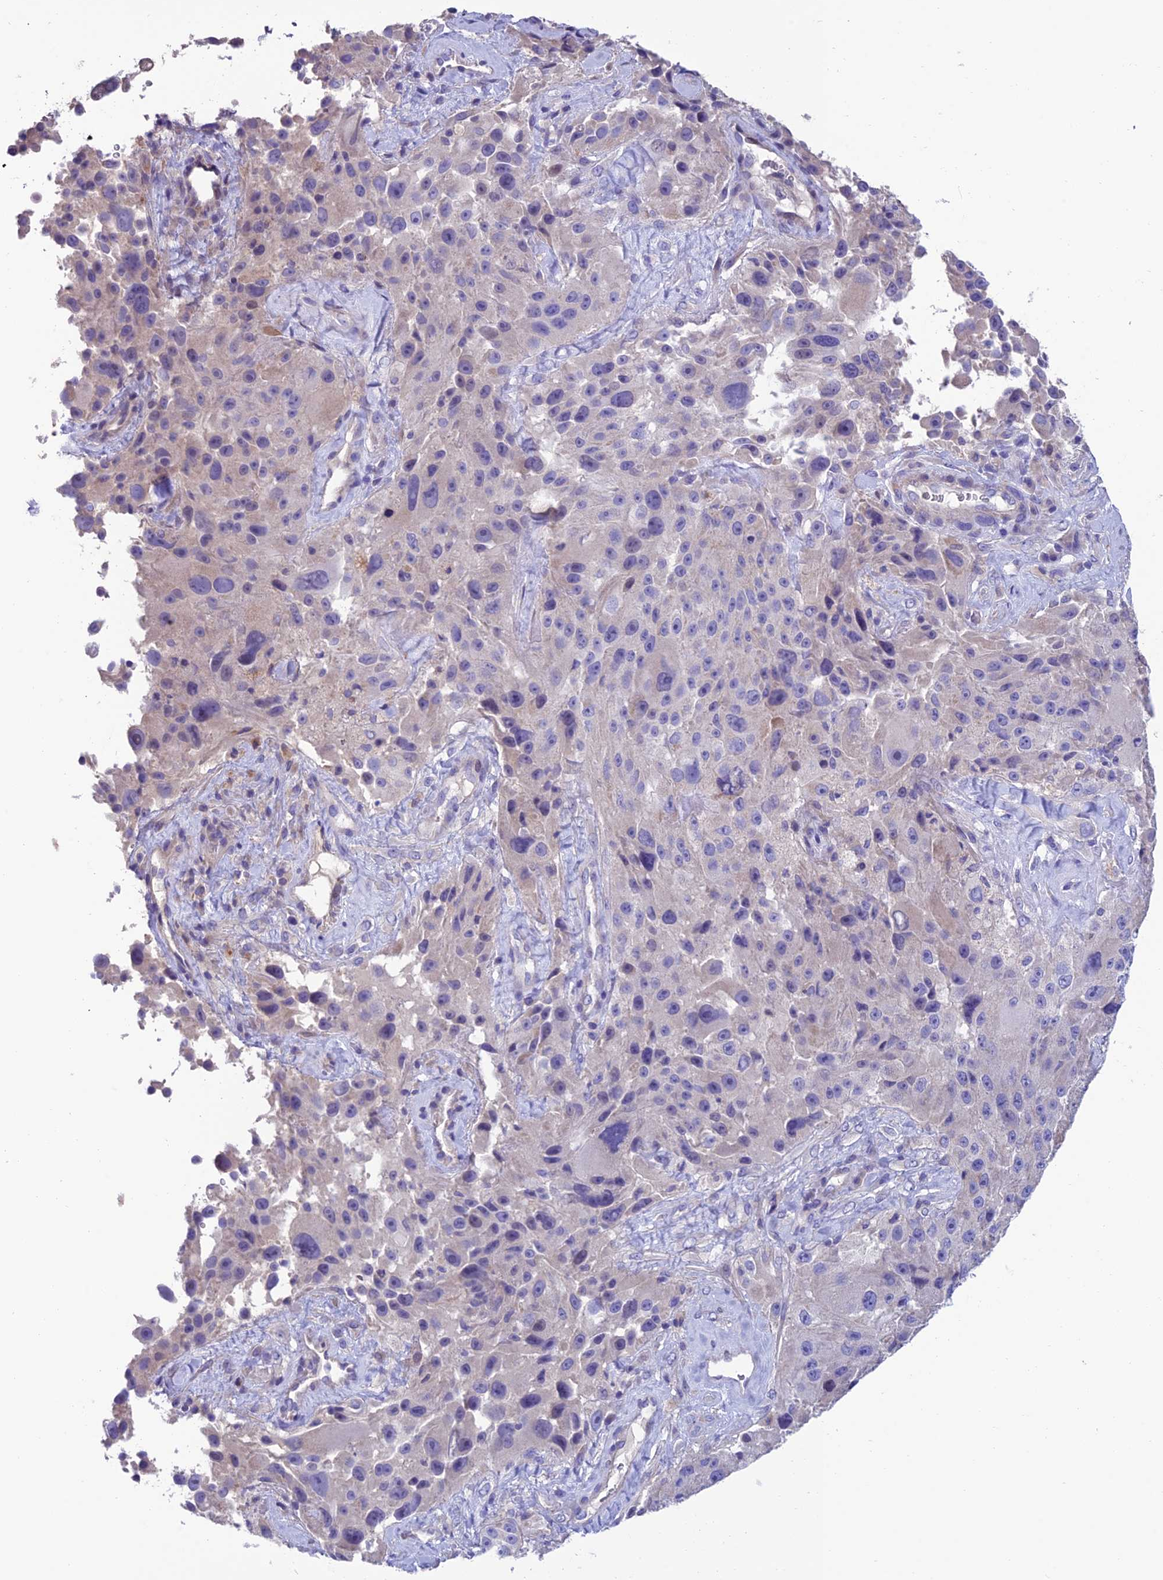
{"staining": {"intensity": "negative", "quantity": "none", "location": "none"}, "tissue": "melanoma", "cell_type": "Tumor cells", "image_type": "cancer", "snomed": [{"axis": "morphology", "description": "Malignant melanoma, Metastatic site"}, {"axis": "topography", "description": "Lymph node"}], "caption": "Immunohistochemistry (IHC) of human malignant melanoma (metastatic site) shows no expression in tumor cells.", "gene": "FAM178B", "patient": {"sex": "male", "age": 62}}